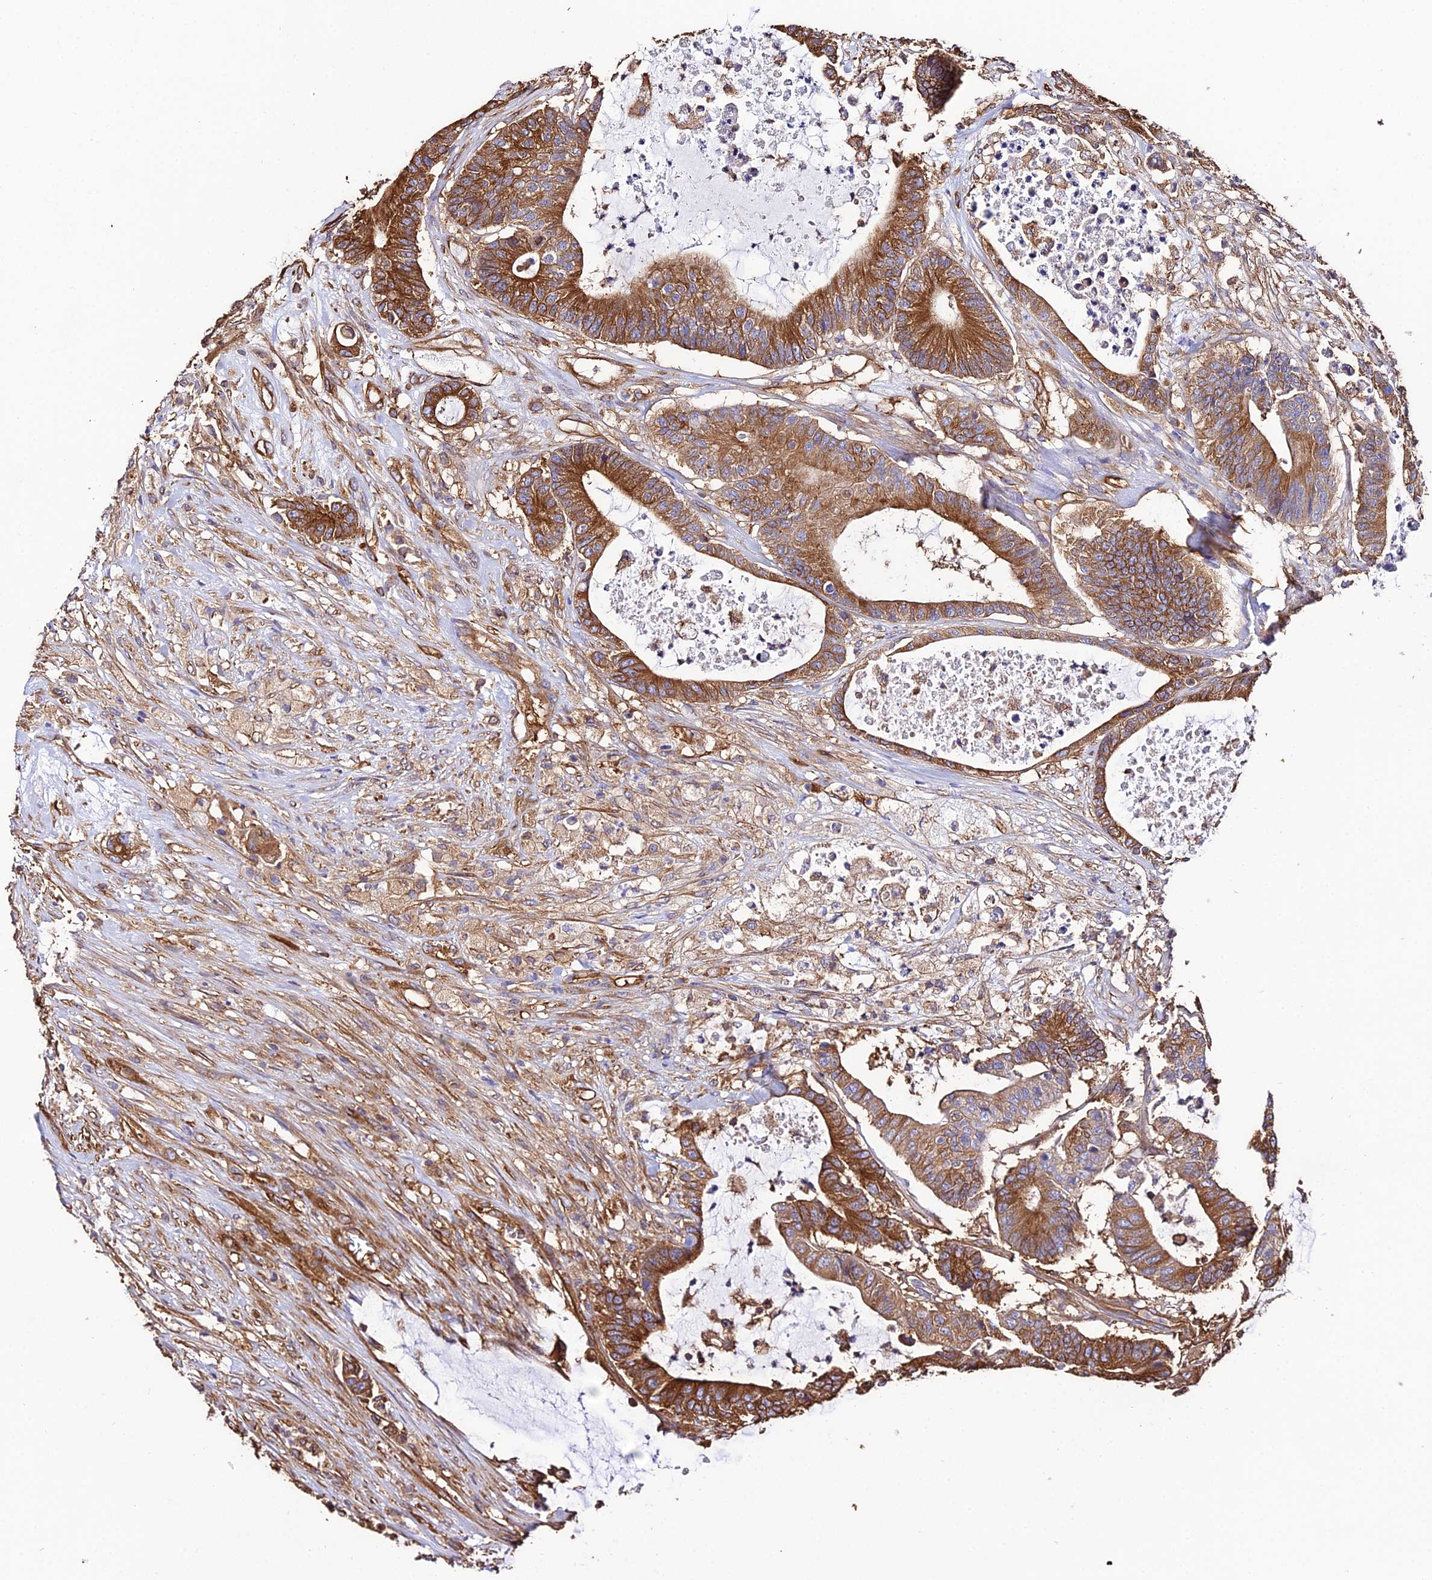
{"staining": {"intensity": "strong", "quantity": ">75%", "location": "cytoplasmic/membranous"}, "tissue": "colorectal cancer", "cell_type": "Tumor cells", "image_type": "cancer", "snomed": [{"axis": "morphology", "description": "Adenocarcinoma, NOS"}, {"axis": "topography", "description": "Colon"}], "caption": "Brown immunohistochemical staining in human adenocarcinoma (colorectal) shows strong cytoplasmic/membranous staining in approximately >75% of tumor cells.", "gene": "TUBA3D", "patient": {"sex": "female", "age": 84}}